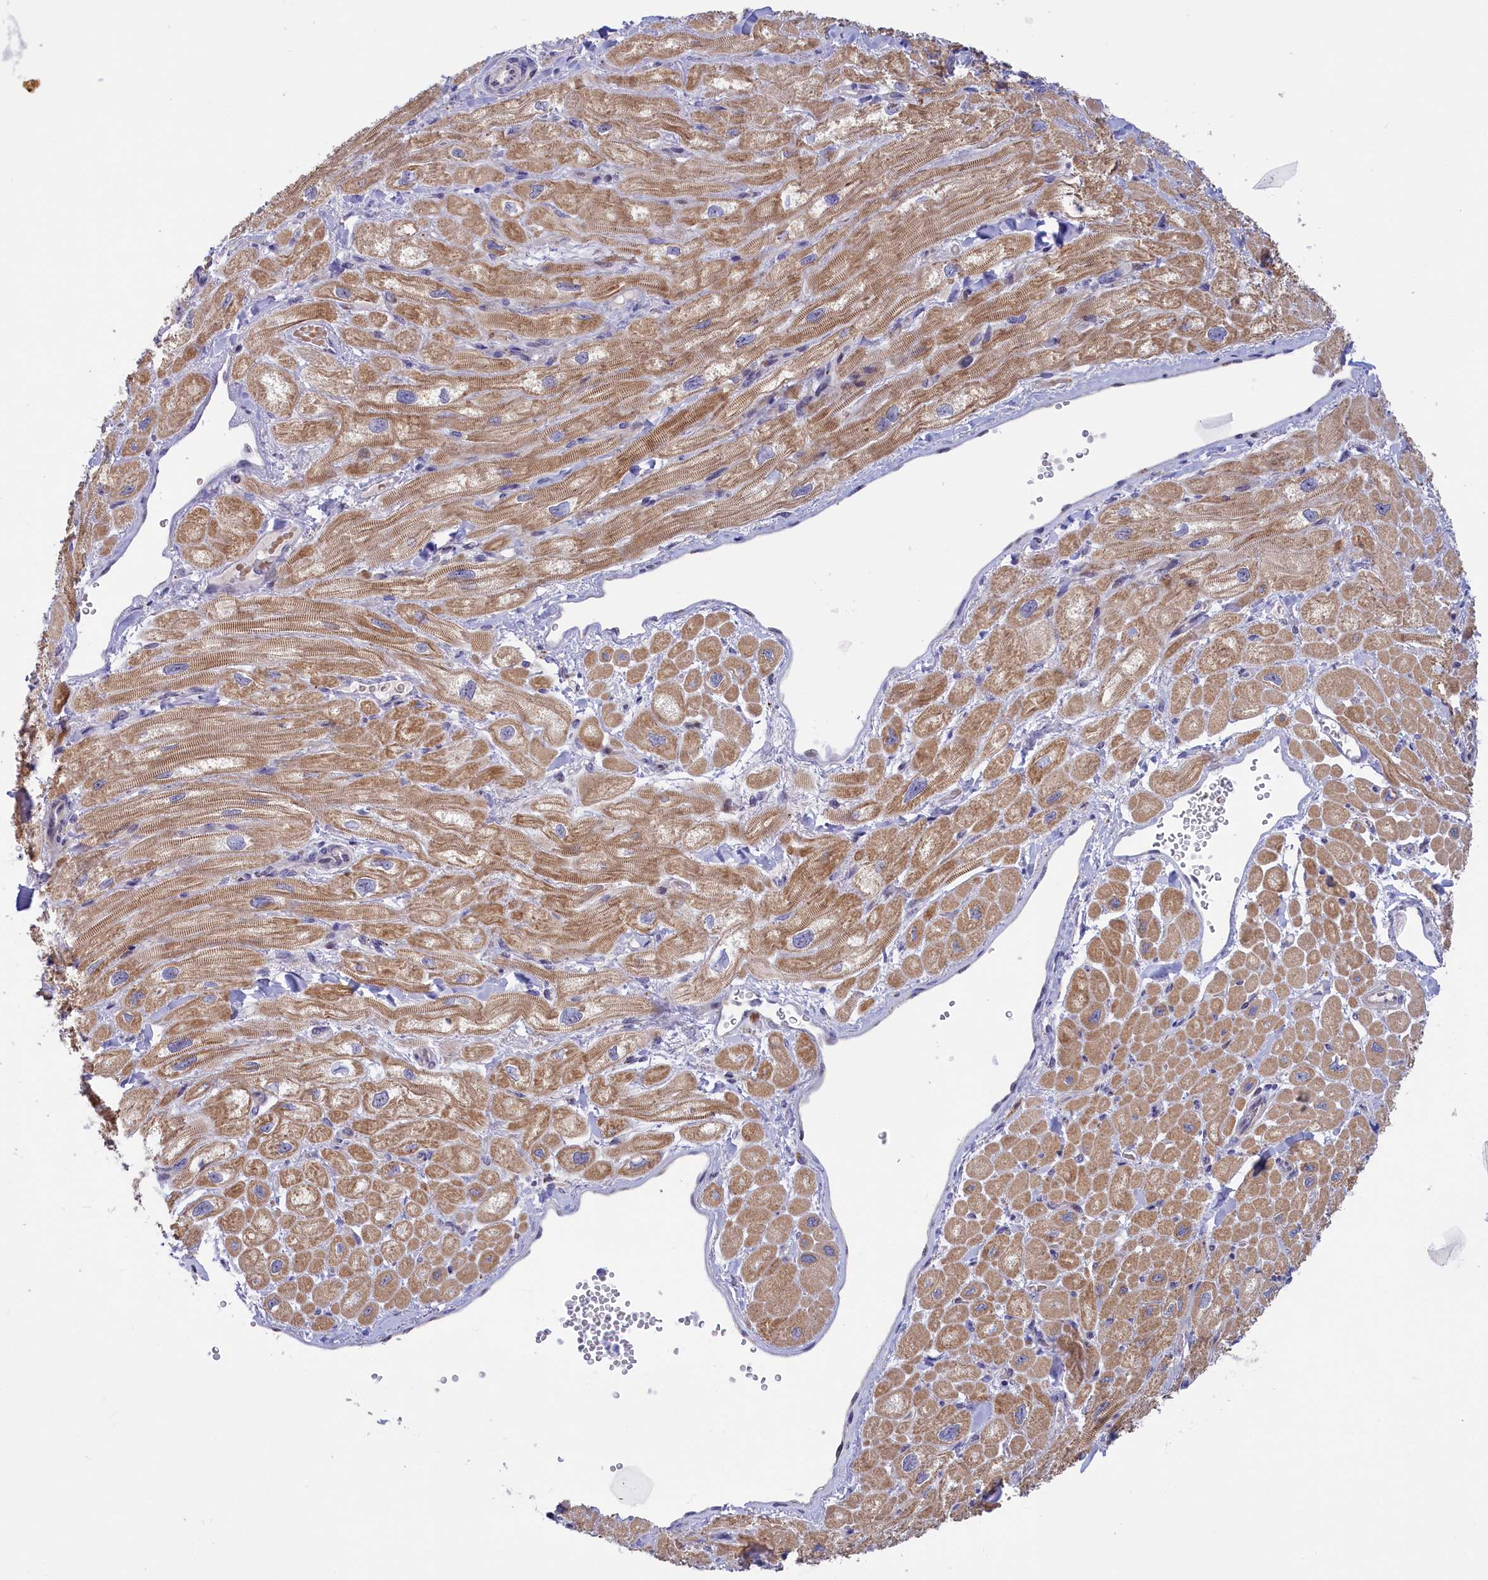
{"staining": {"intensity": "moderate", "quantity": ">75%", "location": "cytoplasmic/membranous"}, "tissue": "heart muscle", "cell_type": "Cardiomyocytes", "image_type": "normal", "snomed": [{"axis": "morphology", "description": "Normal tissue, NOS"}, {"axis": "topography", "description": "Heart"}], "caption": "Brown immunohistochemical staining in normal human heart muscle demonstrates moderate cytoplasmic/membranous staining in approximately >75% of cardiomyocytes.", "gene": "HYKK", "patient": {"sex": "male", "age": 65}}